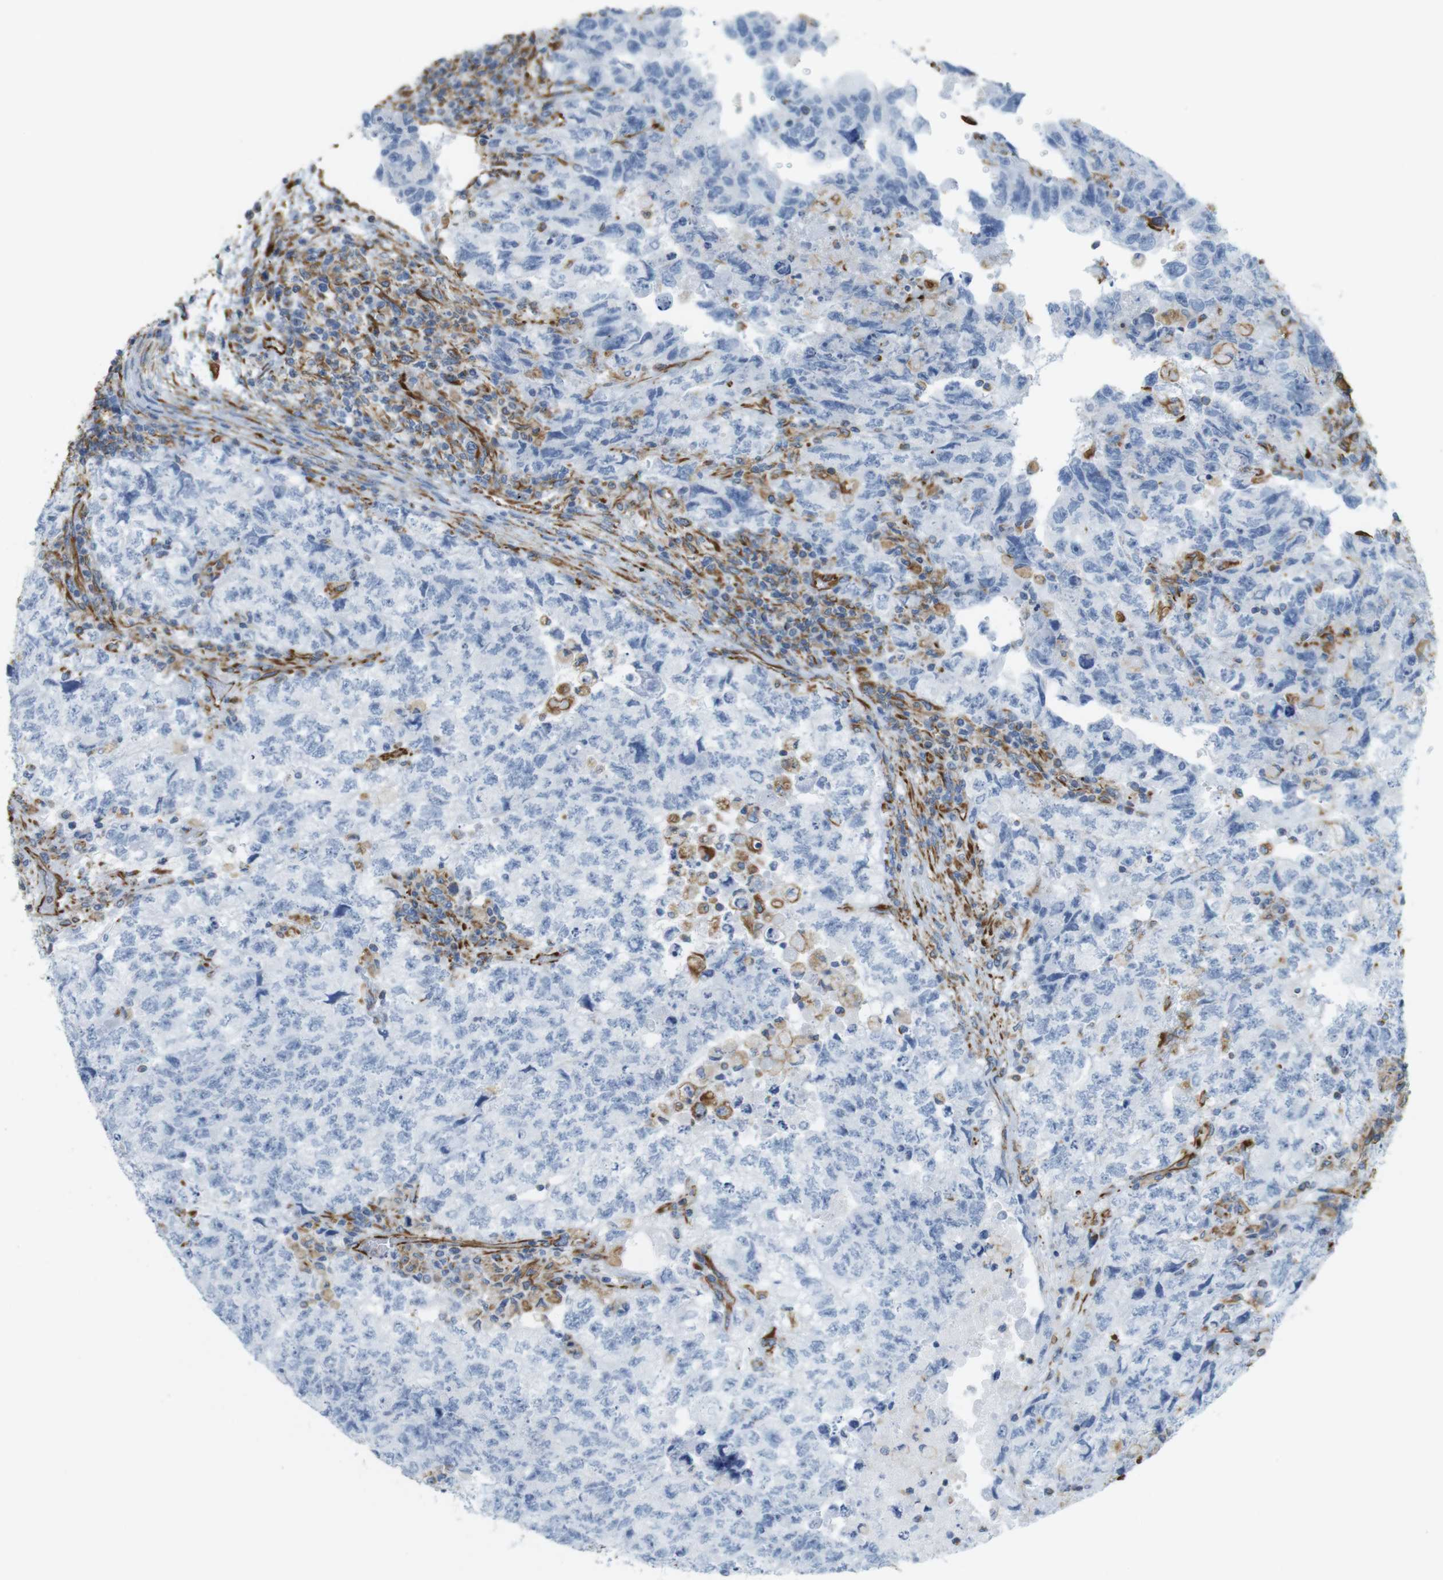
{"staining": {"intensity": "negative", "quantity": "none", "location": "none"}, "tissue": "testis cancer", "cell_type": "Tumor cells", "image_type": "cancer", "snomed": [{"axis": "morphology", "description": "Carcinoma, Embryonal, NOS"}, {"axis": "topography", "description": "Testis"}], "caption": "Tumor cells show no significant expression in testis cancer (embryonal carcinoma).", "gene": "MS4A10", "patient": {"sex": "male", "age": 36}}